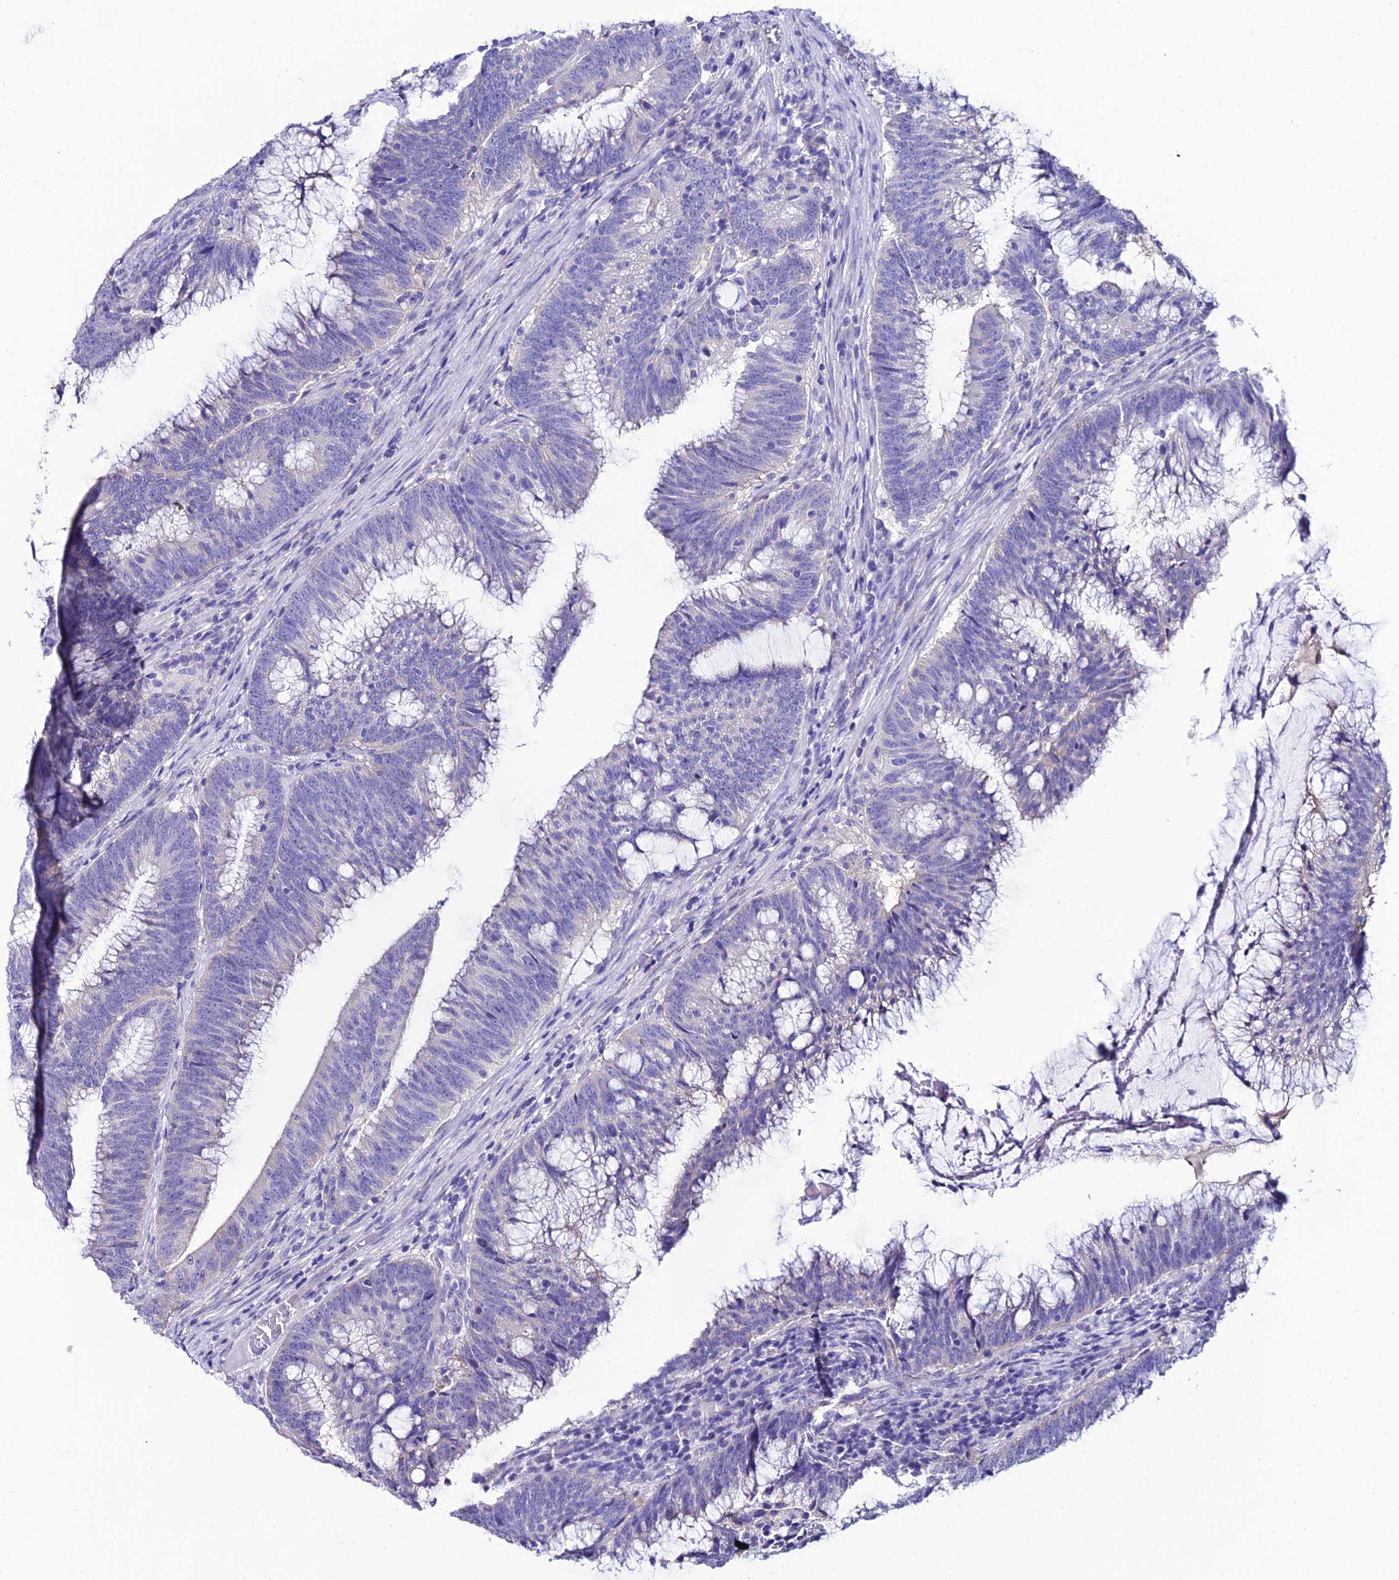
{"staining": {"intensity": "negative", "quantity": "none", "location": "none"}, "tissue": "colorectal cancer", "cell_type": "Tumor cells", "image_type": "cancer", "snomed": [{"axis": "morphology", "description": "Adenocarcinoma, NOS"}, {"axis": "topography", "description": "Rectum"}], "caption": "The micrograph displays no significant expression in tumor cells of colorectal adenocarcinoma. The staining was performed using DAB to visualize the protein expression in brown, while the nuclei were stained in blue with hematoxylin (Magnification: 20x).", "gene": "OR4D5", "patient": {"sex": "female", "age": 77}}